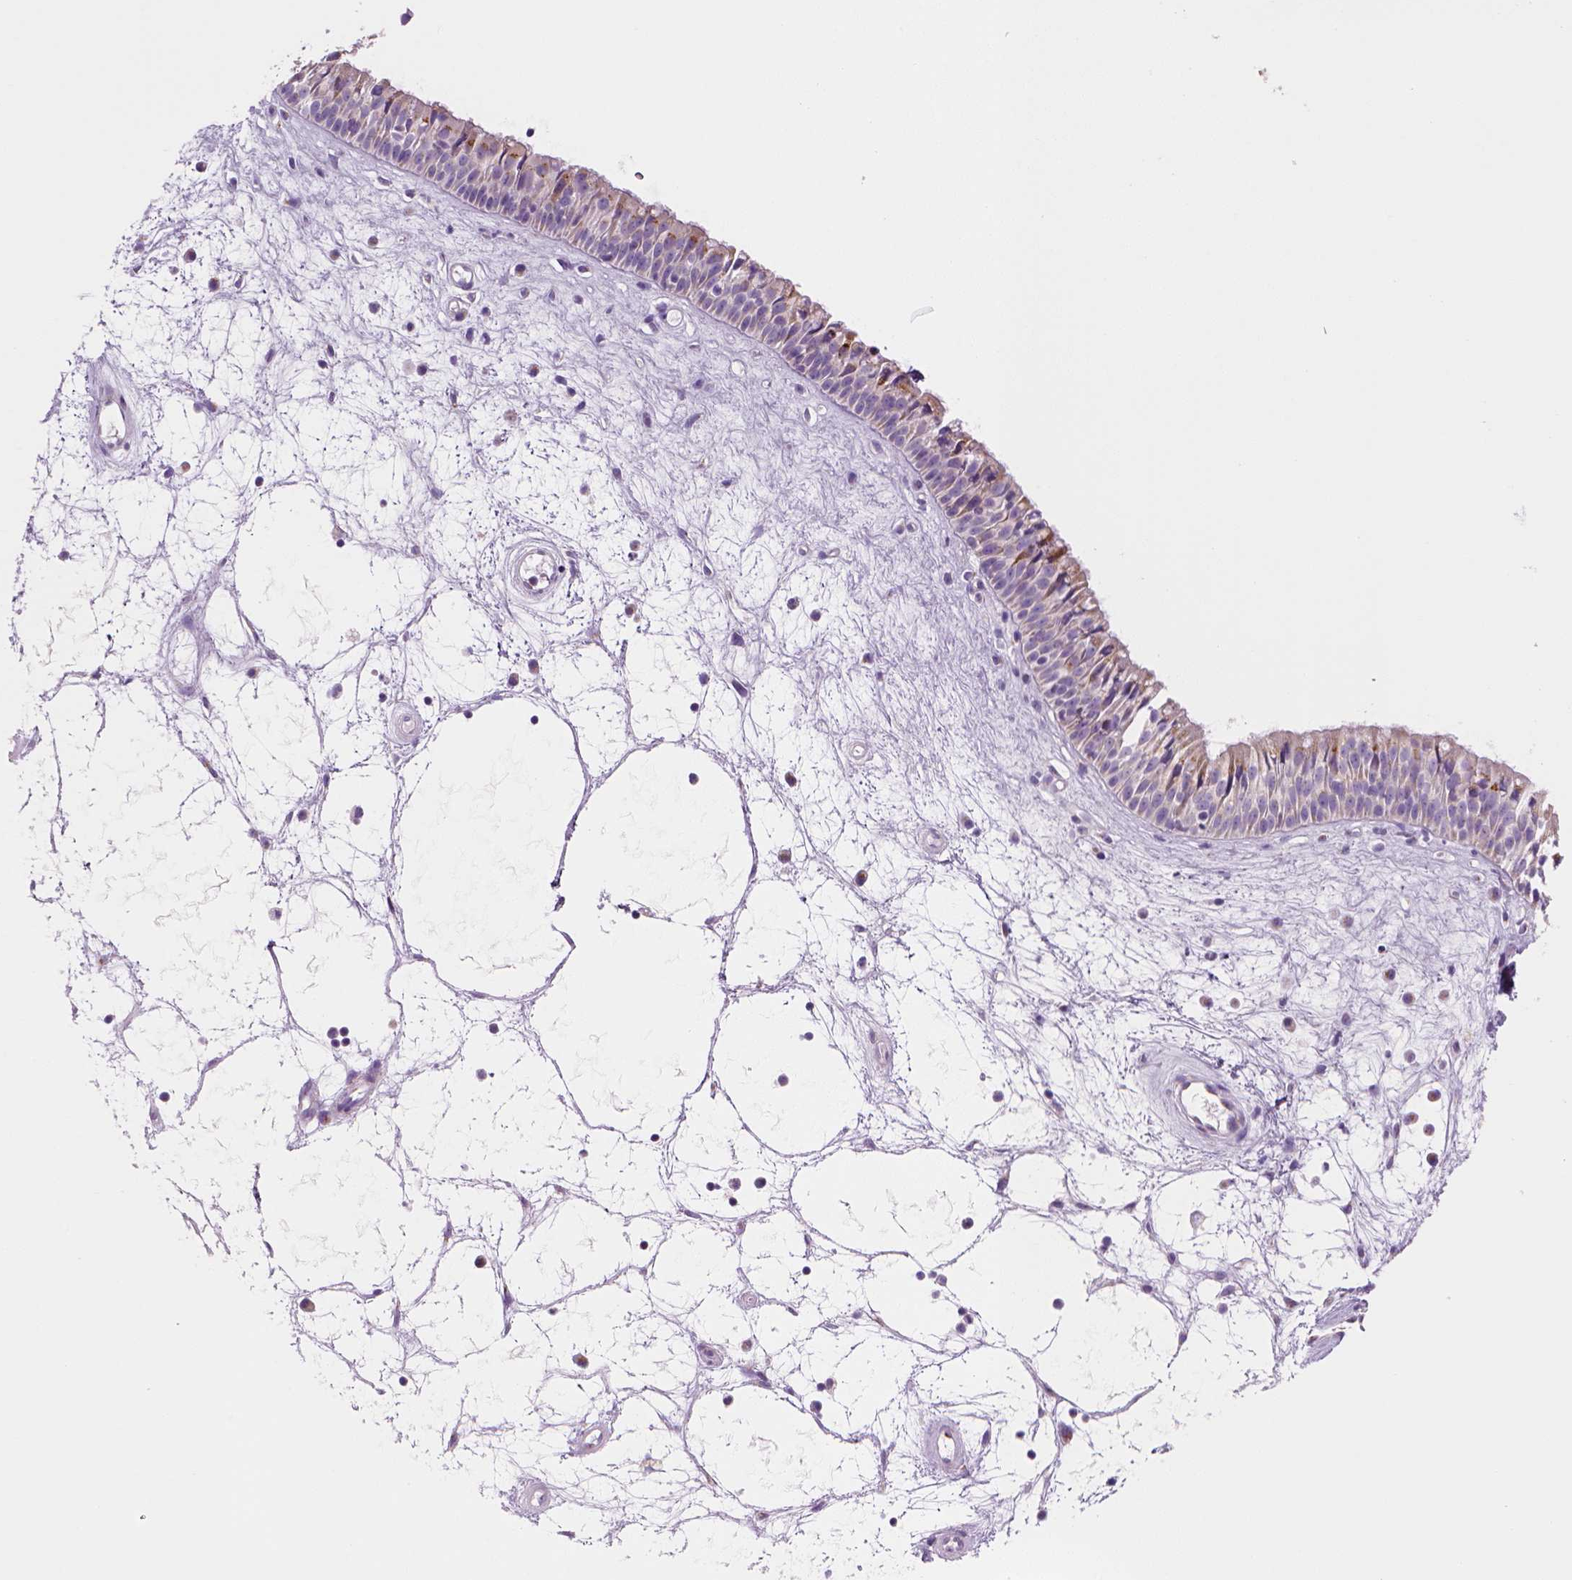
{"staining": {"intensity": "moderate", "quantity": "25%-75%", "location": "cytoplasmic/membranous"}, "tissue": "nasopharynx", "cell_type": "Respiratory epithelial cells", "image_type": "normal", "snomed": [{"axis": "morphology", "description": "Normal tissue, NOS"}, {"axis": "topography", "description": "Nasopharynx"}], "caption": "This micrograph reveals immunohistochemistry staining of benign human nasopharynx, with medium moderate cytoplasmic/membranous positivity in approximately 25%-75% of respiratory epithelial cells.", "gene": "CES2", "patient": {"sex": "male", "age": 69}}